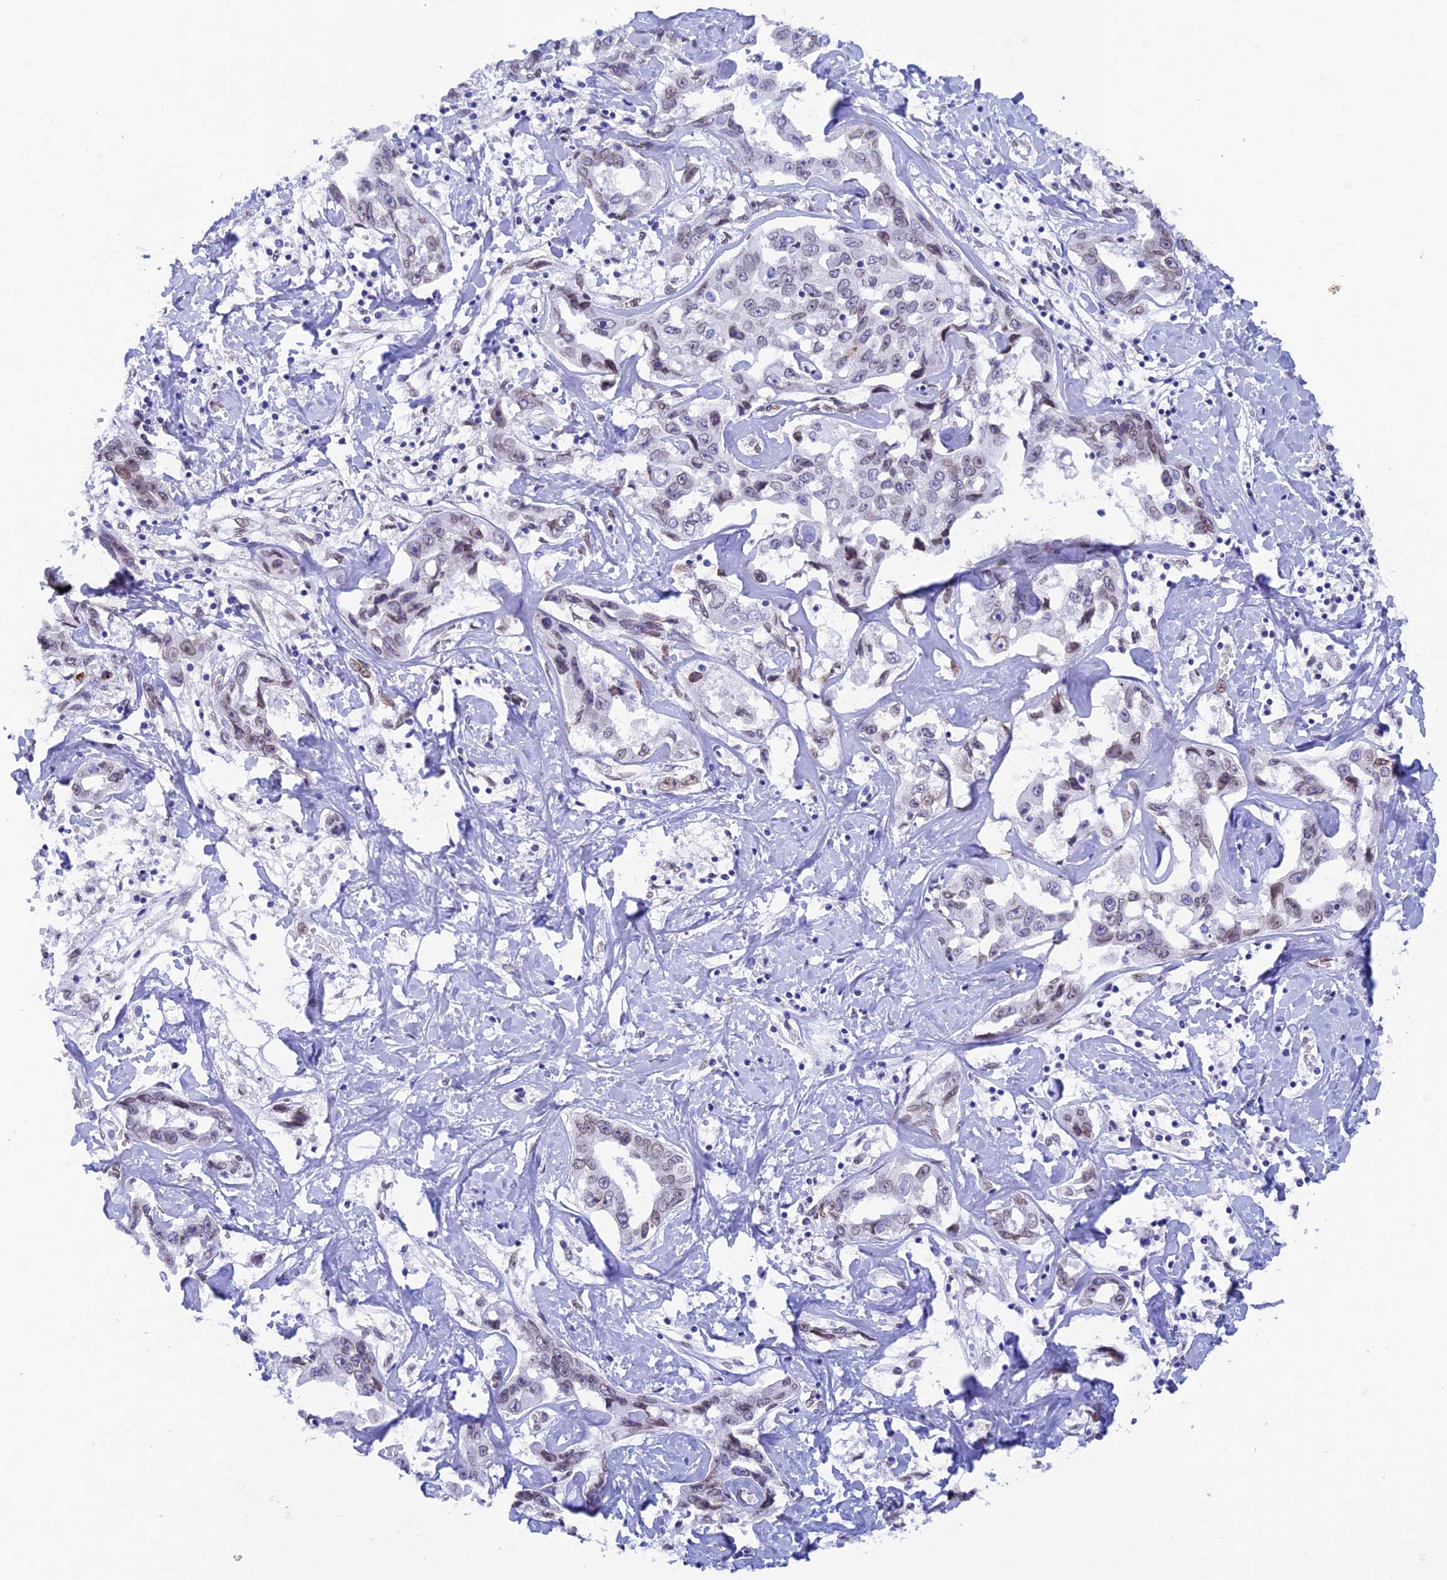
{"staining": {"intensity": "weak", "quantity": "<25%", "location": "nuclear"}, "tissue": "liver cancer", "cell_type": "Tumor cells", "image_type": "cancer", "snomed": [{"axis": "morphology", "description": "Cholangiocarcinoma"}, {"axis": "topography", "description": "Liver"}], "caption": "An IHC micrograph of liver cholangiocarcinoma is shown. There is no staining in tumor cells of liver cholangiocarcinoma.", "gene": "TMPRSS7", "patient": {"sex": "male", "age": 59}}